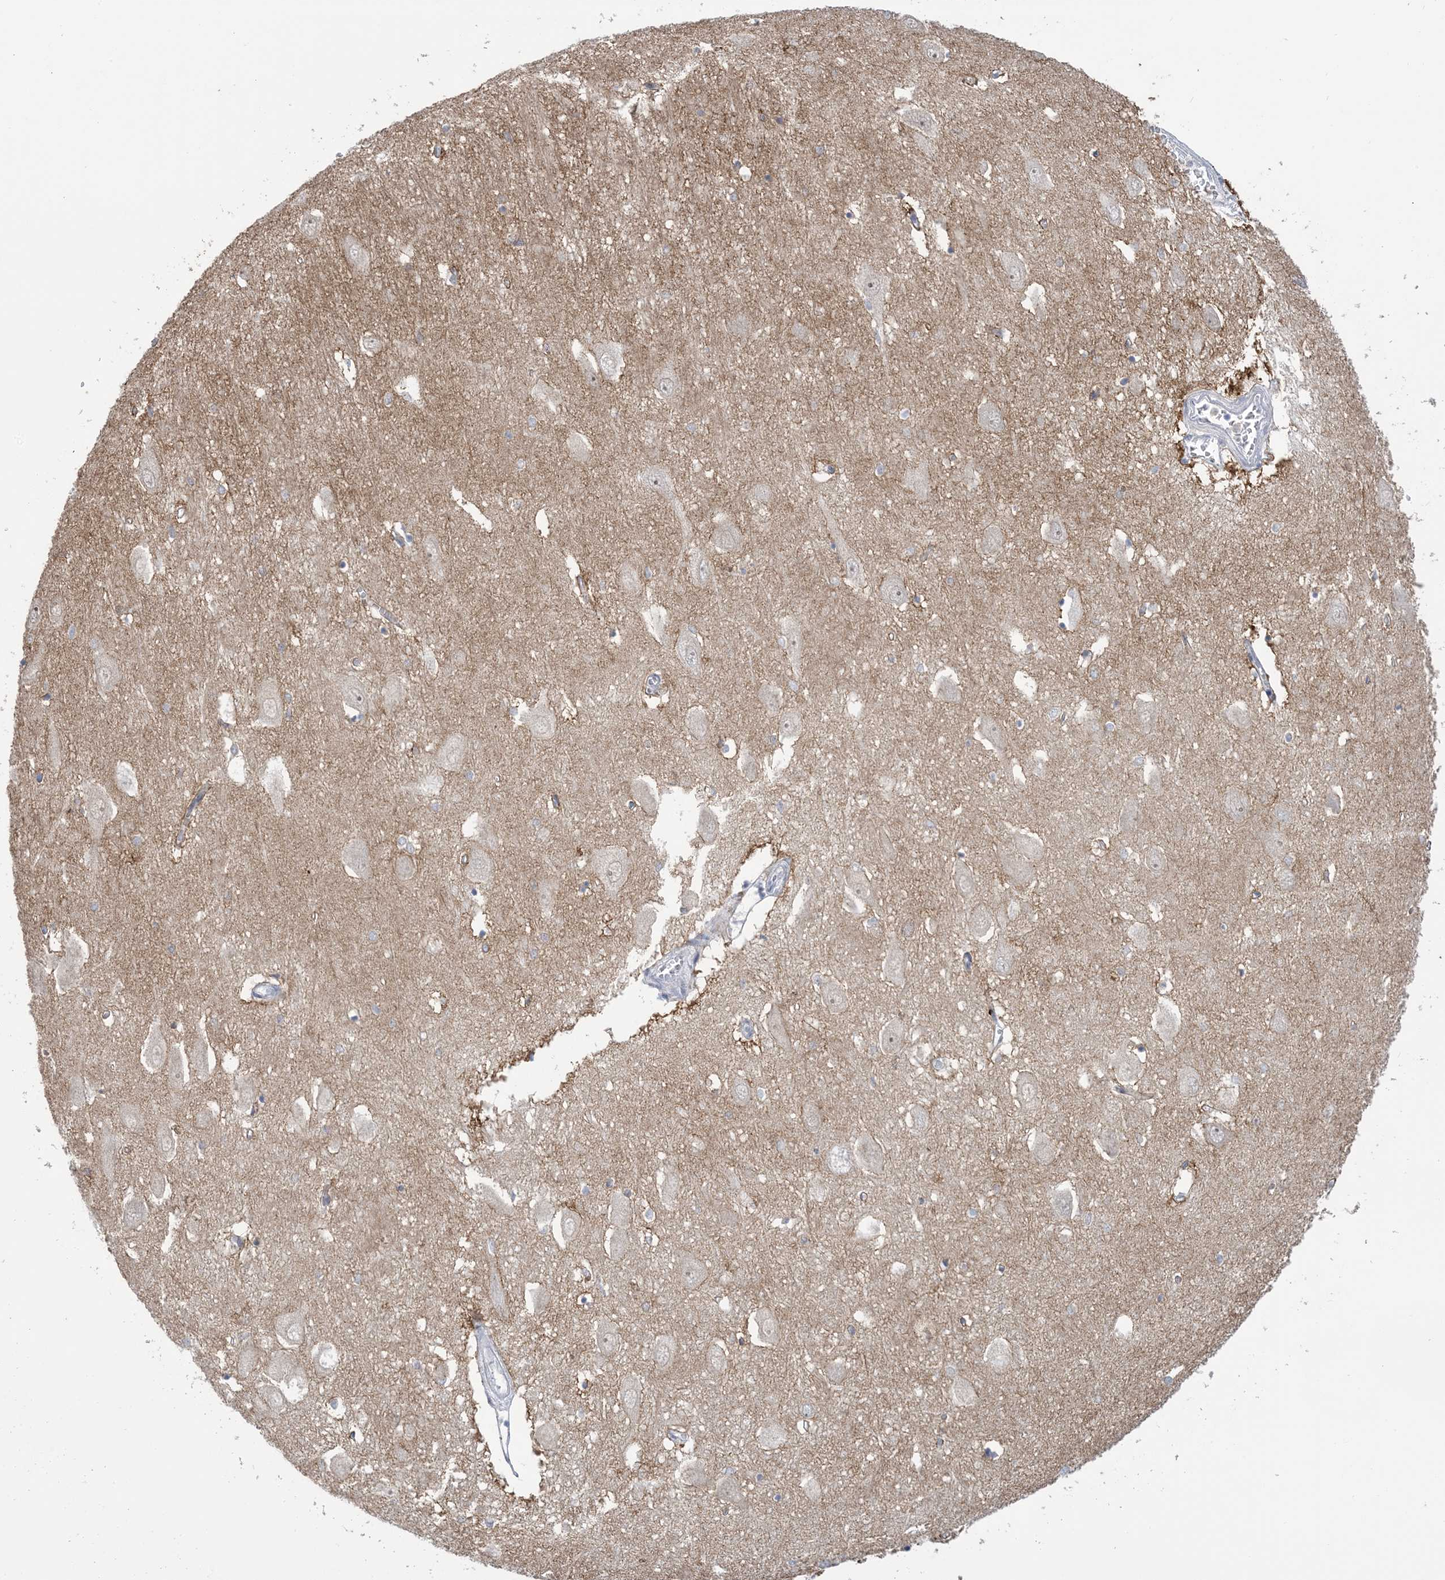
{"staining": {"intensity": "negative", "quantity": "none", "location": "none"}, "tissue": "hippocampus", "cell_type": "Glial cells", "image_type": "normal", "snomed": [{"axis": "morphology", "description": "Normal tissue, NOS"}, {"axis": "topography", "description": "Hippocampus"}], "caption": "Immunohistochemistry of benign human hippocampus demonstrates no positivity in glial cells.", "gene": "TTYH1", "patient": {"sex": "female", "age": 64}}